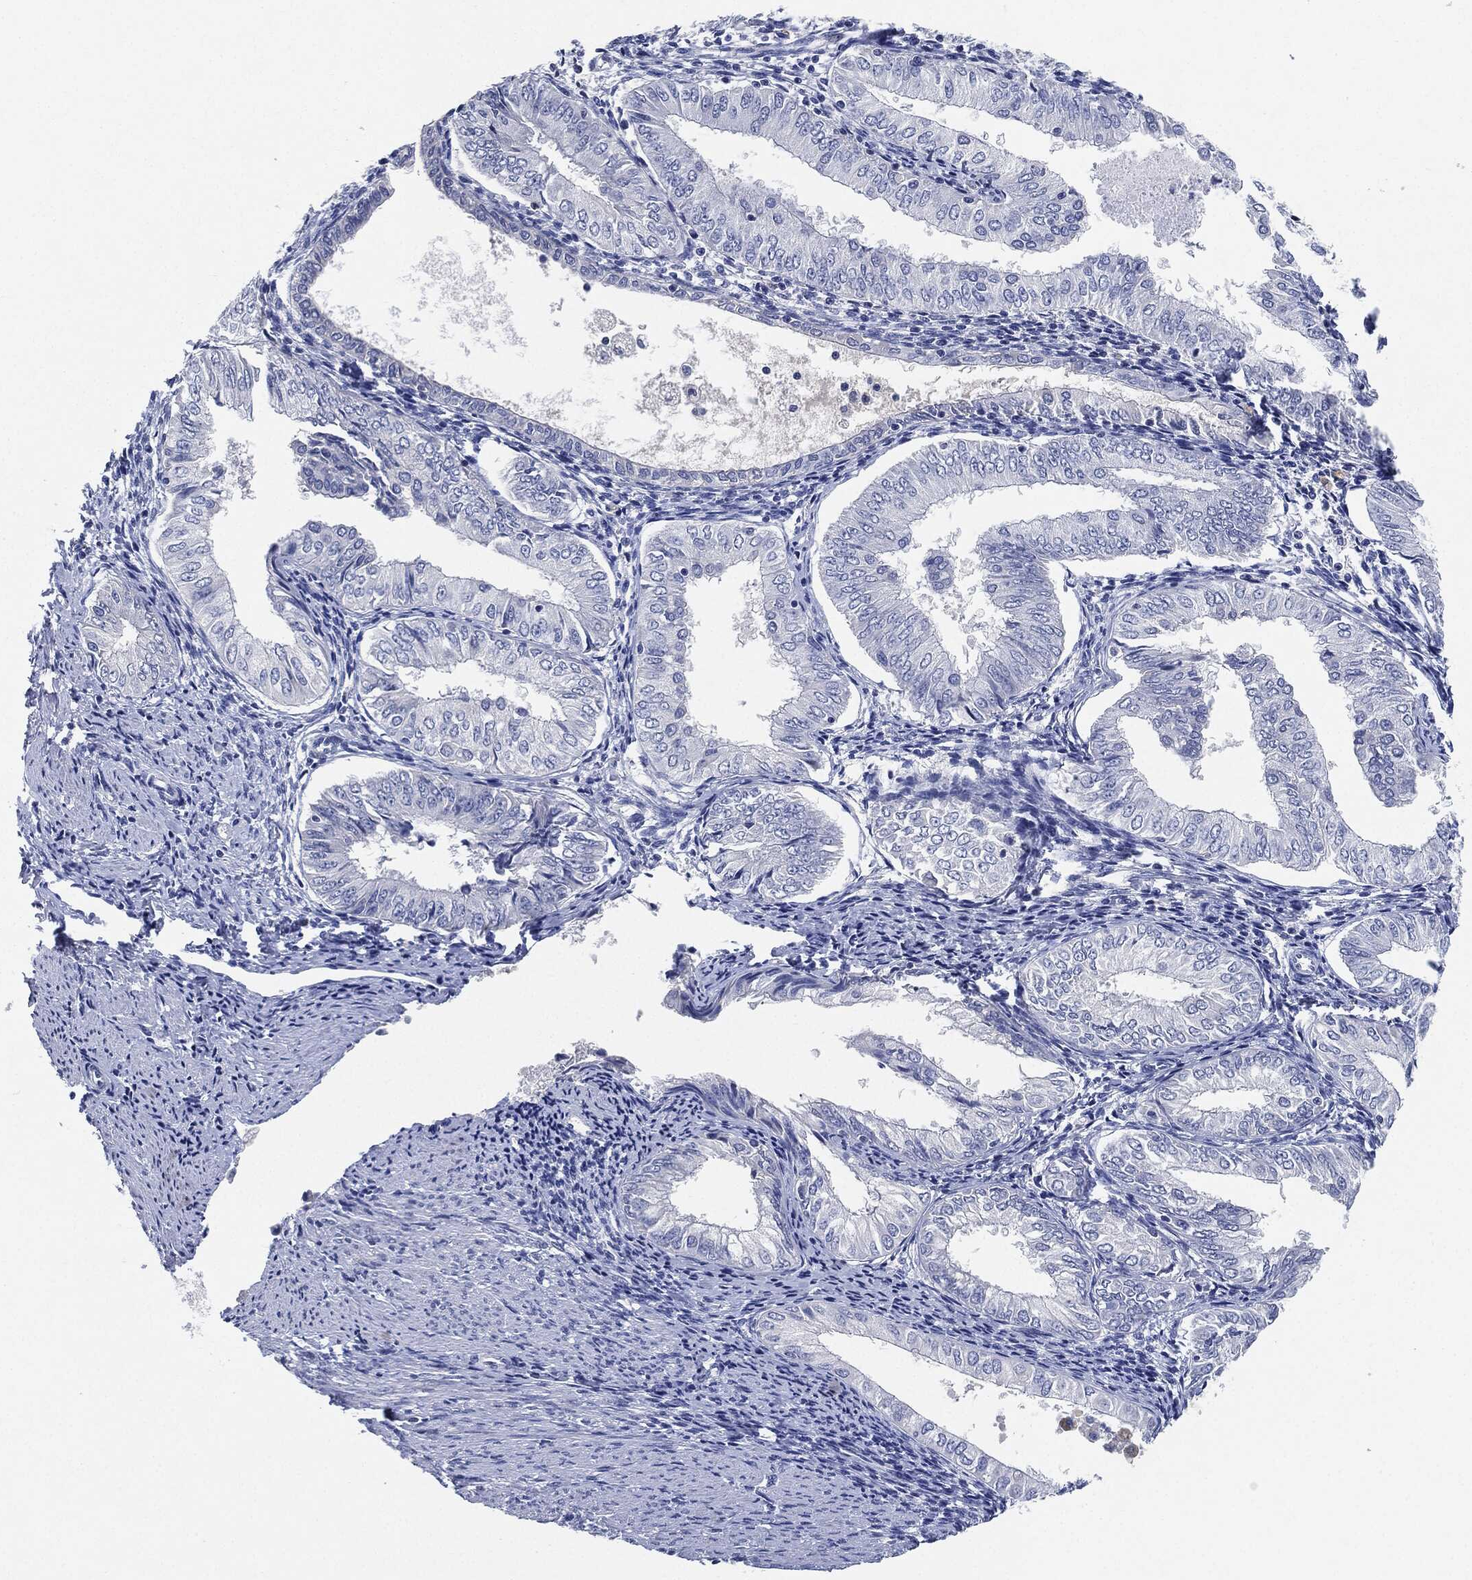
{"staining": {"intensity": "negative", "quantity": "none", "location": "none"}, "tissue": "endometrial cancer", "cell_type": "Tumor cells", "image_type": "cancer", "snomed": [{"axis": "morphology", "description": "Adenocarcinoma, NOS"}, {"axis": "topography", "description": "Endometrium"}], "caption": "Tumor cells are negative for brown protein staining in endometrial cancer.", "gene": "NTRK1", "patient": {"sex": "female", "age": 53}}